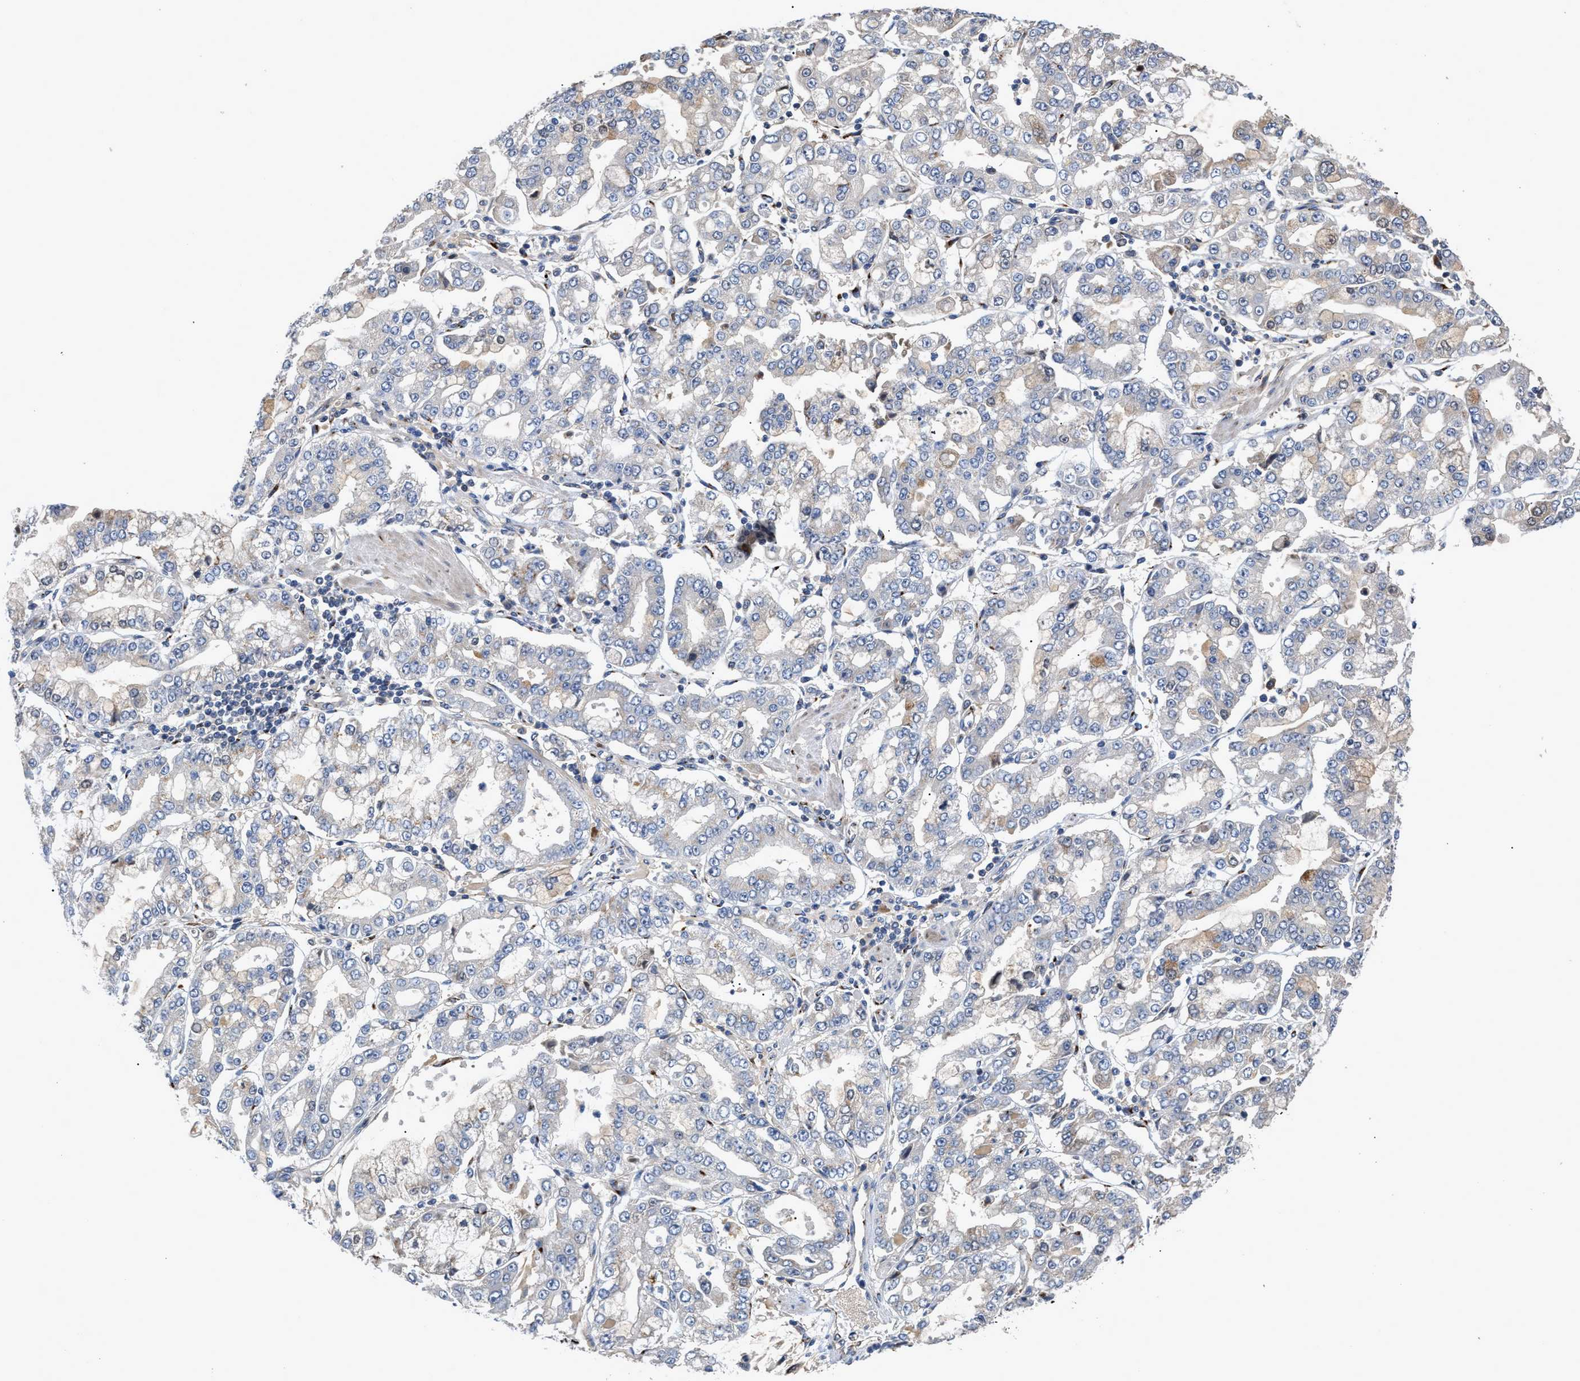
{"staining": {"intensity": "negative", "quantity": "none", "location": "none"}, "tissue": "stomach cancer", "cell_type": "Tumor cells", "image_type": "cancer", "snomed": [{"axis": "morphology", "description": "Adenocarcinoma, NOS"}, {"axis": "topography", "description": "Stomach"}], "caption": "Immunohistochemistry histopathology image of neoplastic tissue: adenocarcinoma (stomach) stained with DAB reveals no significant protein expression in tumor cells.", "gene": "SIK2", "patient": {"sex": "male", "age": 76}}